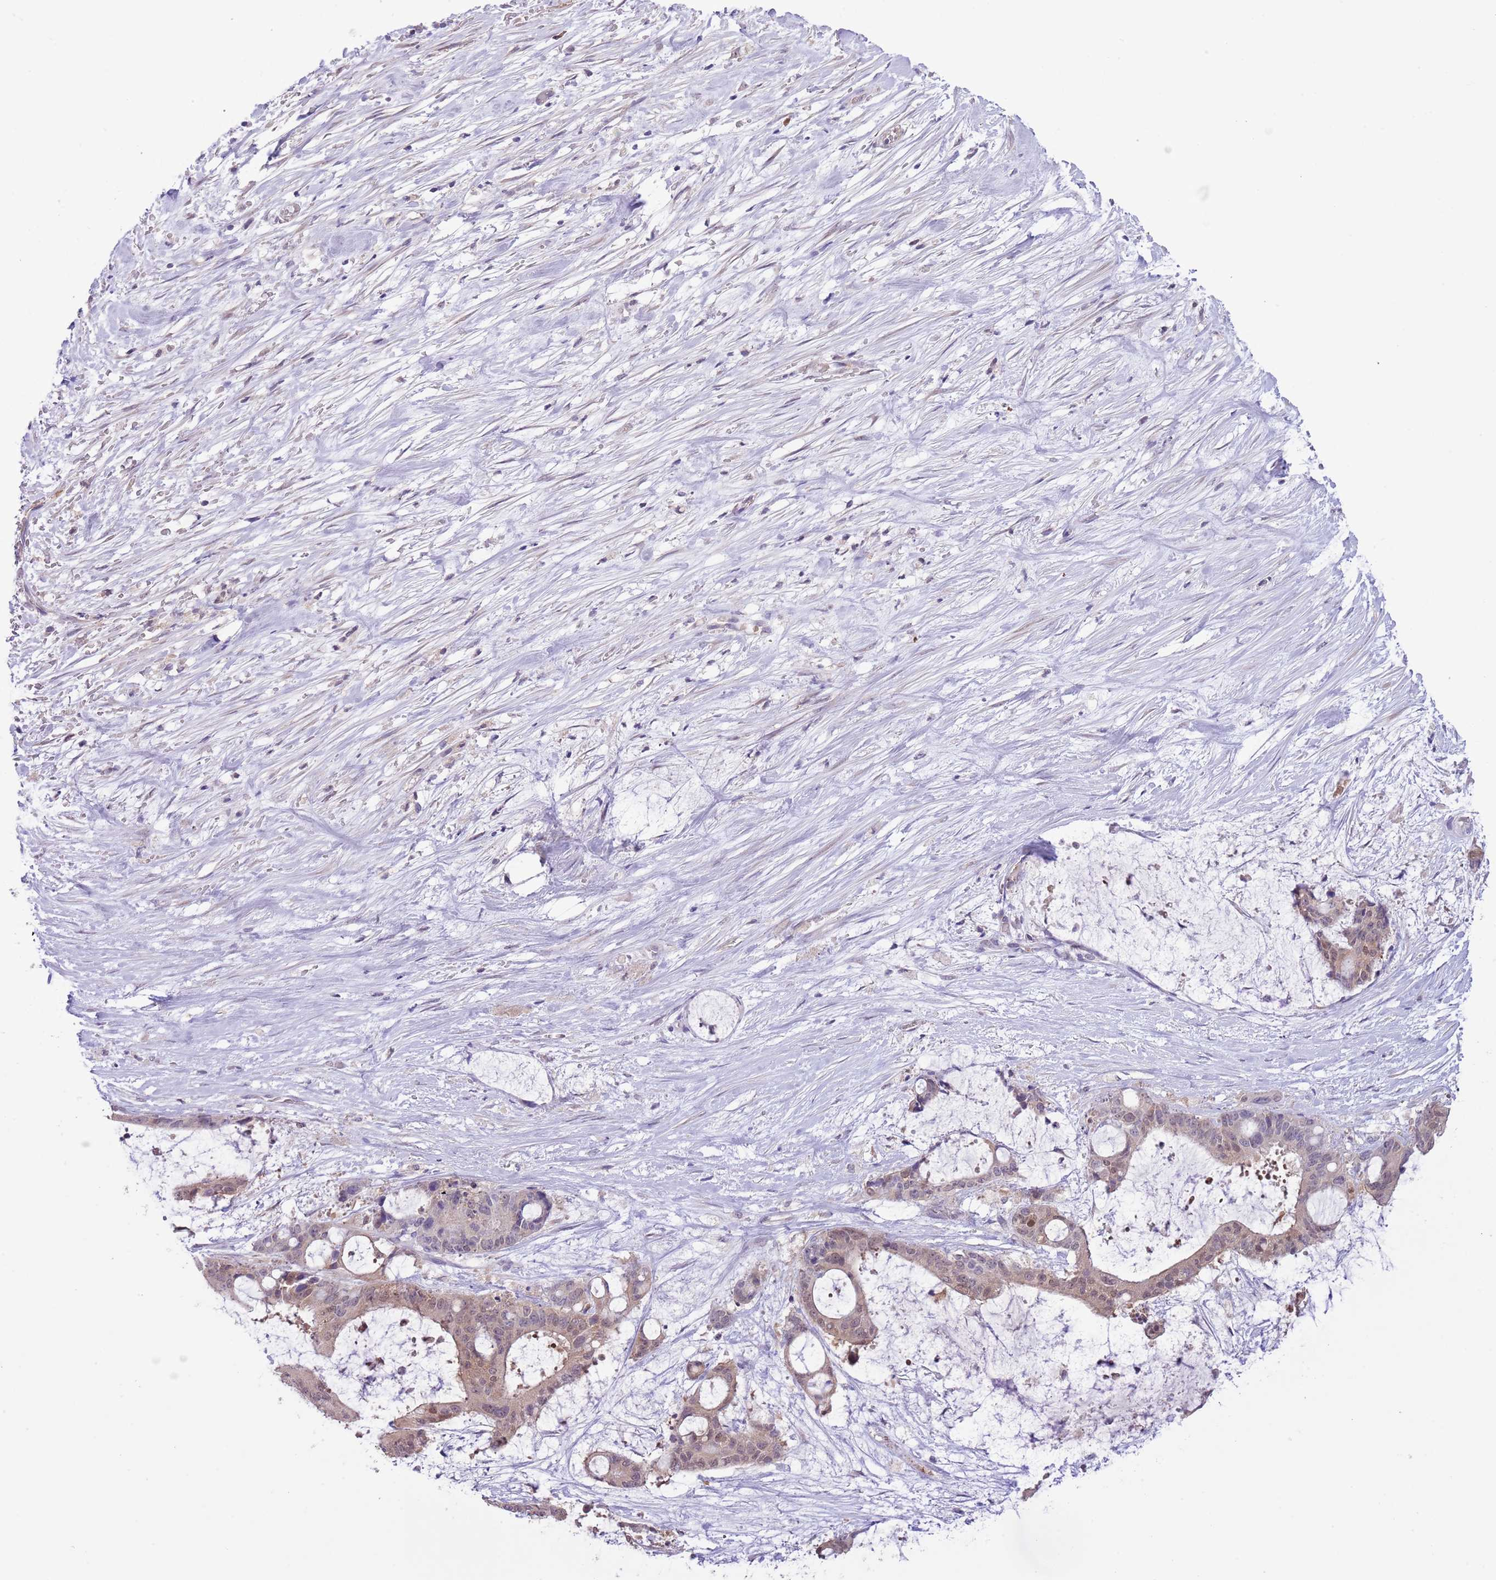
{"staining": {"intensity": "weak", "quantity": ">75%", "location": "cytoplasmic/membranous"}, "tissue": "liver cancer", "cell_type": "Tumor cells", "image_type": "cancer", "snomed": [{"axis": "morphology", "description": "Normal tissue, NOS"}, {"axis": "morphology", "description": "Cholangiocarcinoma"}, {"axis": "topography", "description": "Liver"}, {"axis": "topography", "description": "Peripheral nerve tissue"}], "caption": "Immunohistochemical staining of human liver cancer exhibits low levels of weak cytoplasmic/membranous protein expression in about >75% of tumor cells.", "gene": "GALK2", "patient": {"sex": "female", "age": 73}}